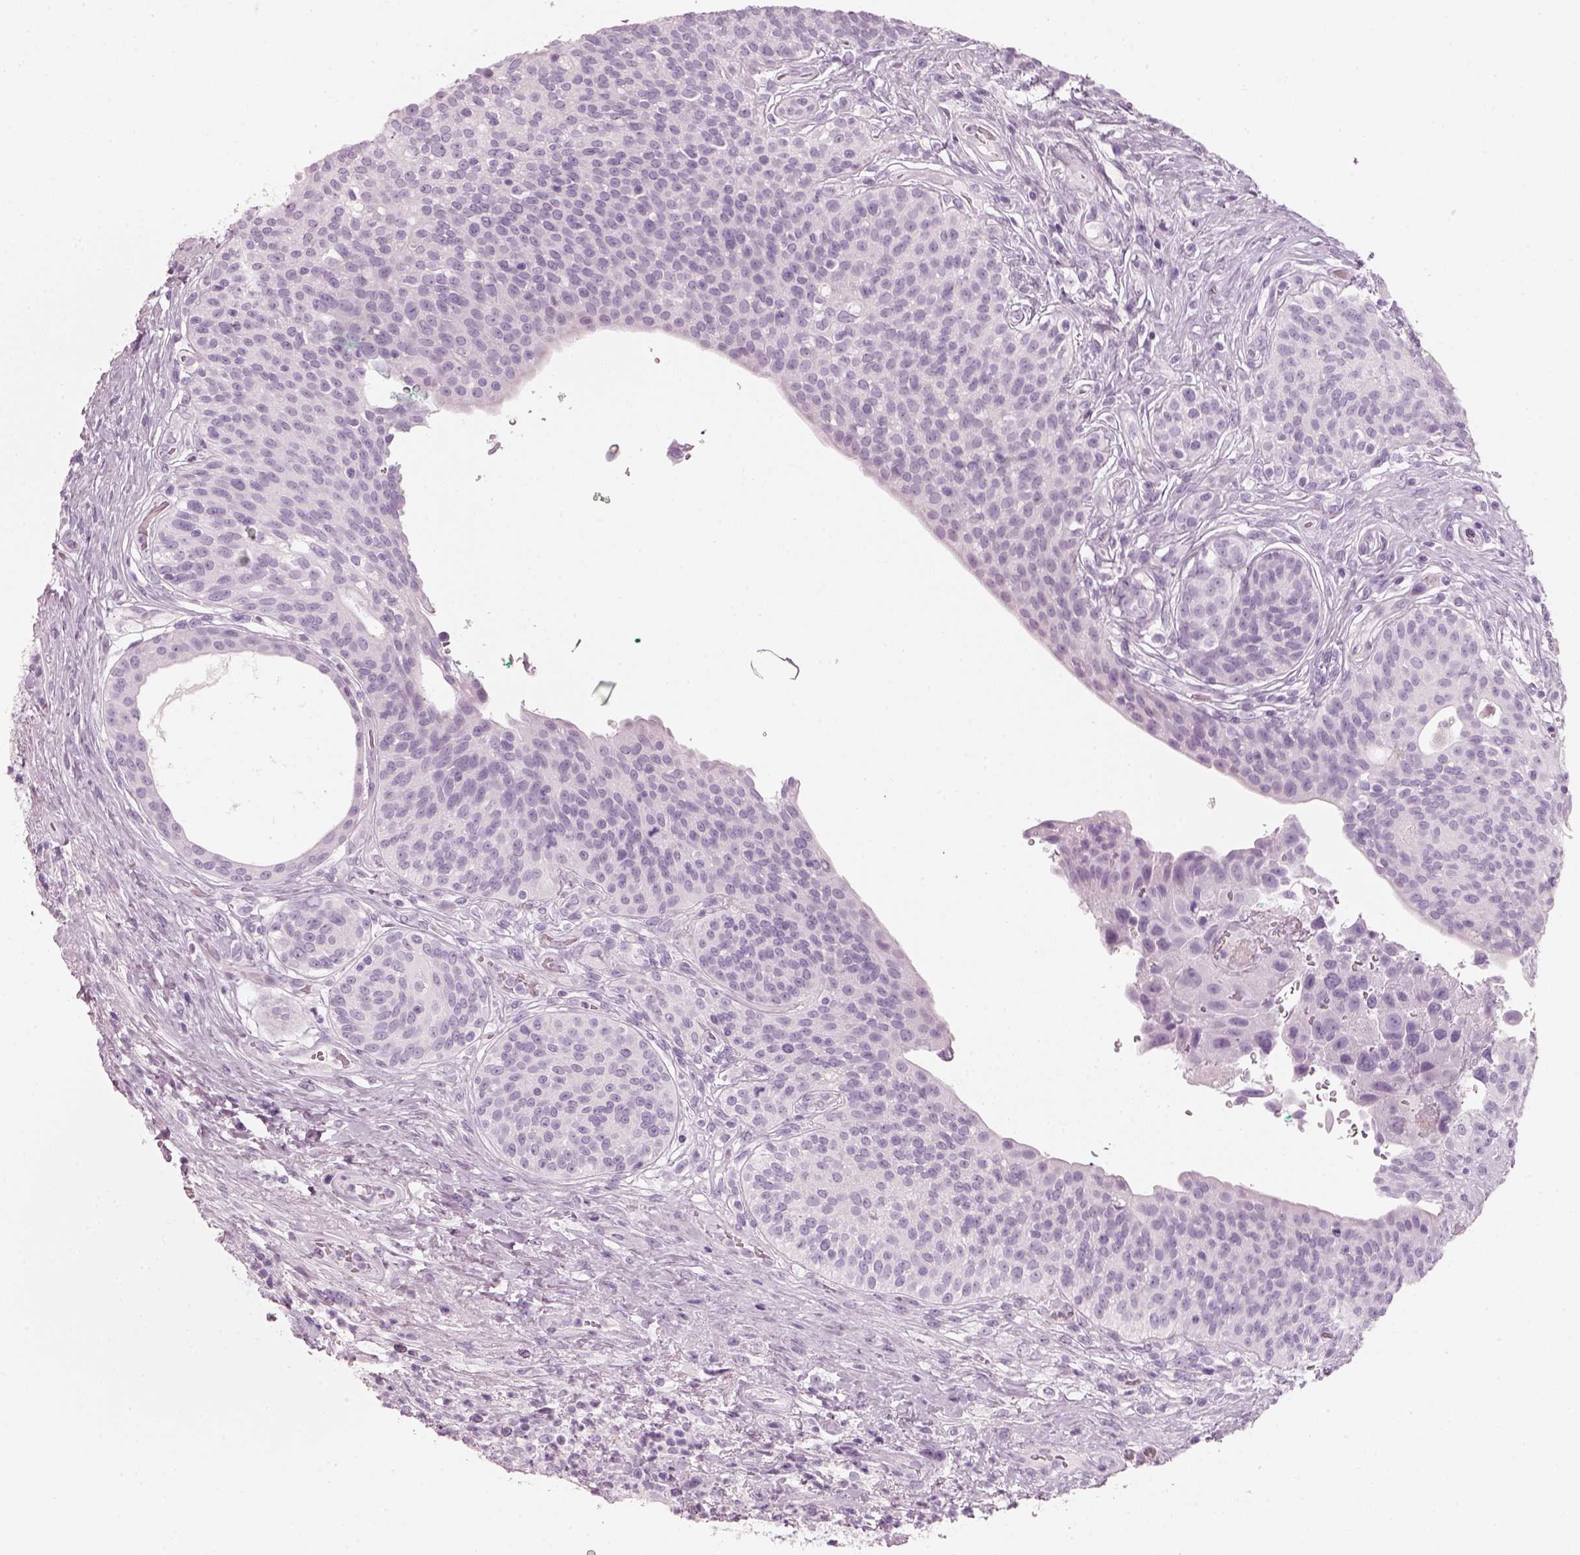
{"staining": {"intensity": "negative", "quantity": "none", "location": "none"}, "tissue": "urothelial cancer", "cell_type": "Tumor cells", "image_type": "cancer", "snomed": [{"axis": "morphology", "description": "Urothelial carcinoma, High grade"}, {"axis": "topography", "description": "Urinary bladder"}], "caption": "DAB (3,3'-diaminobenzidine) immunohistochemical staining of urothelial cancer demonstrates no significant staining in tumor cells.", "gene": "CRYAA", "patient": {"sex": "male", "age": 79}}